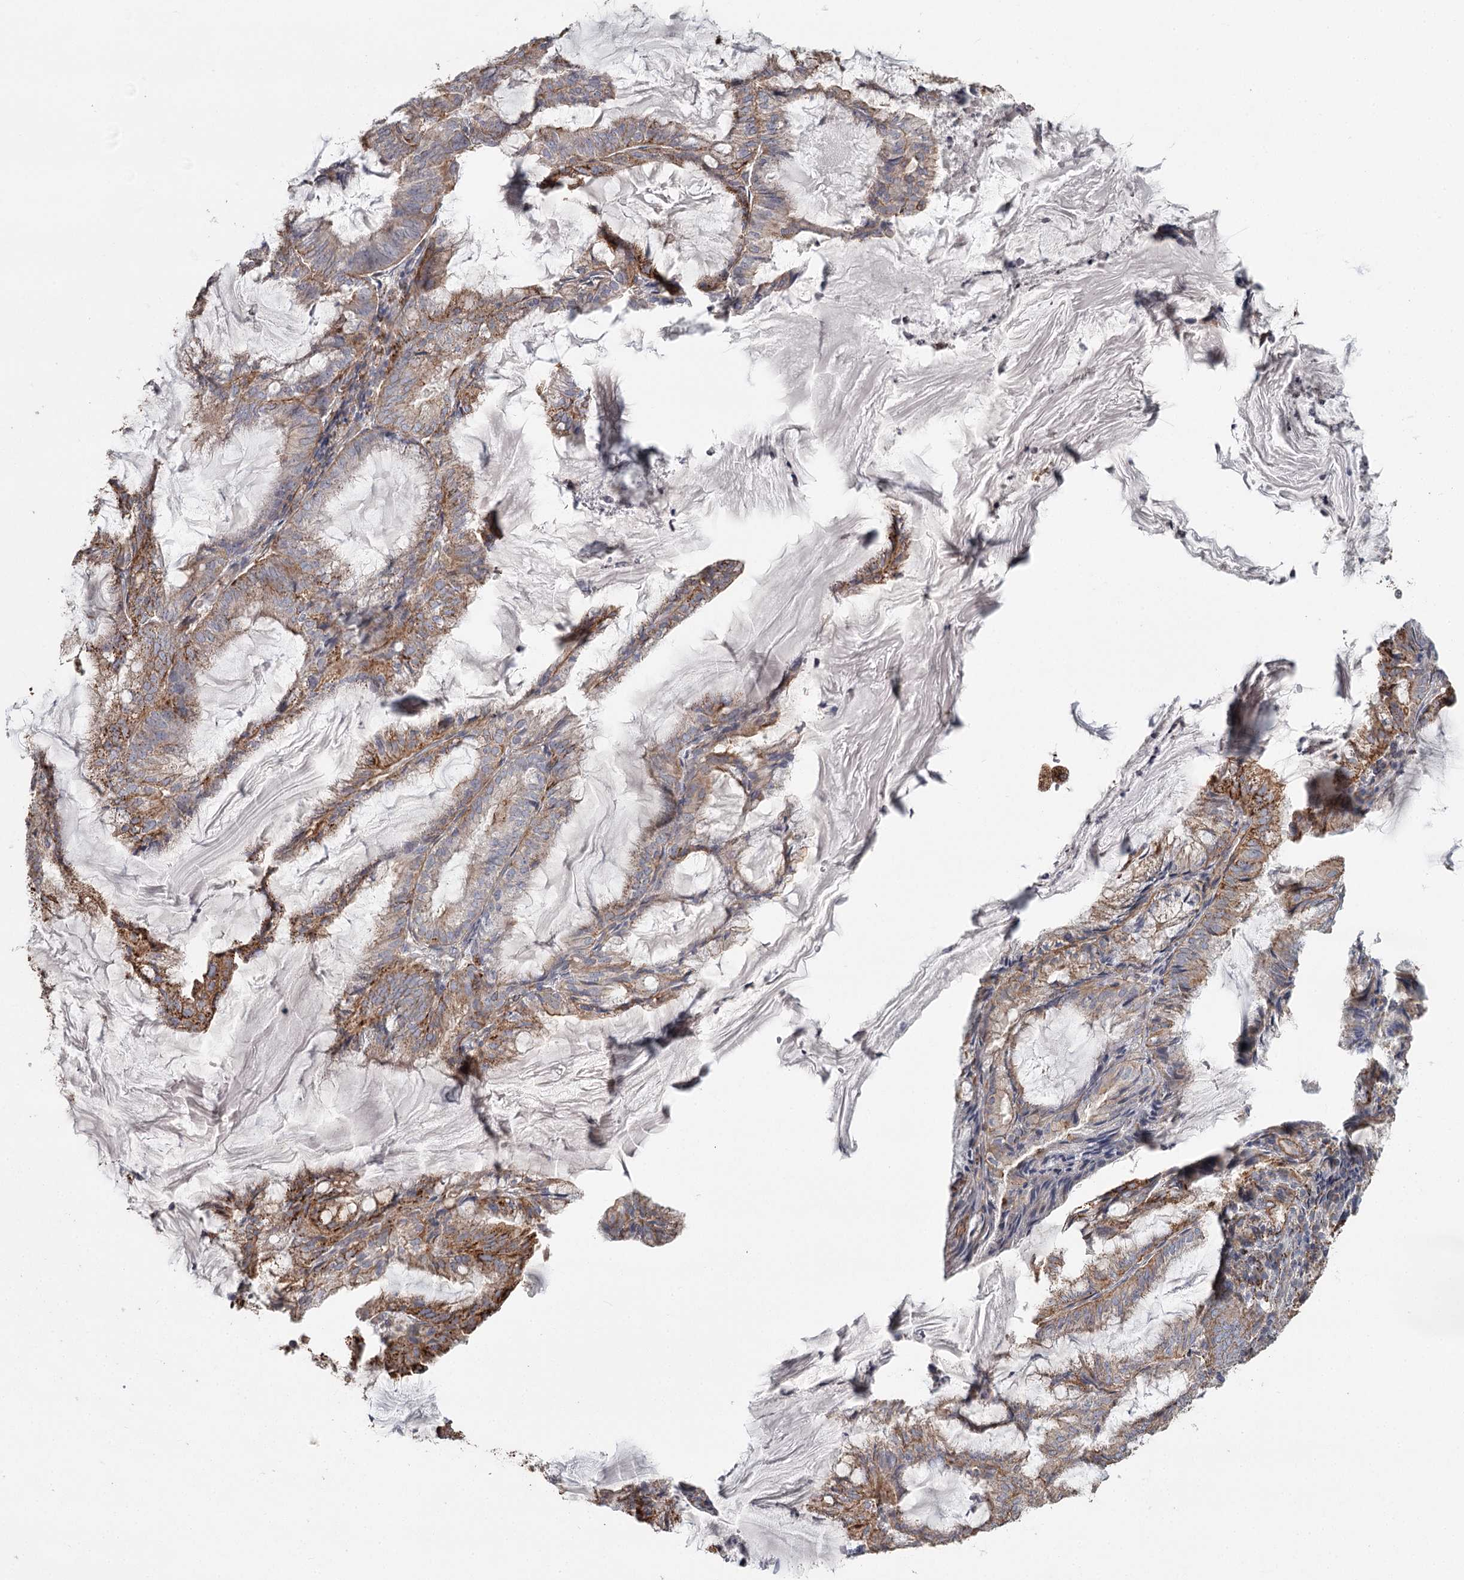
{"staining": {"intensity": "weak", "quantity": ">75%", "location": "cytoplasmic/membranous"}, "tissue": "endometrial cancer", "cell_type": "Tumor cells", "image_type": "cancer", "snomed": [{"axis": "morphology", "description": "Adenocarcinoma, NOS"}, {"axis": "topography", "description": "Endometrium"}], "caption": "IHC (DAB) staining of human endometrial adenocarcinoma reveals weak cytoplasmic/membranous protein expression in approximately >75% of tumor cells.", "gene": "DHRS9", "patient": {"sex": "female", "age": 86}}